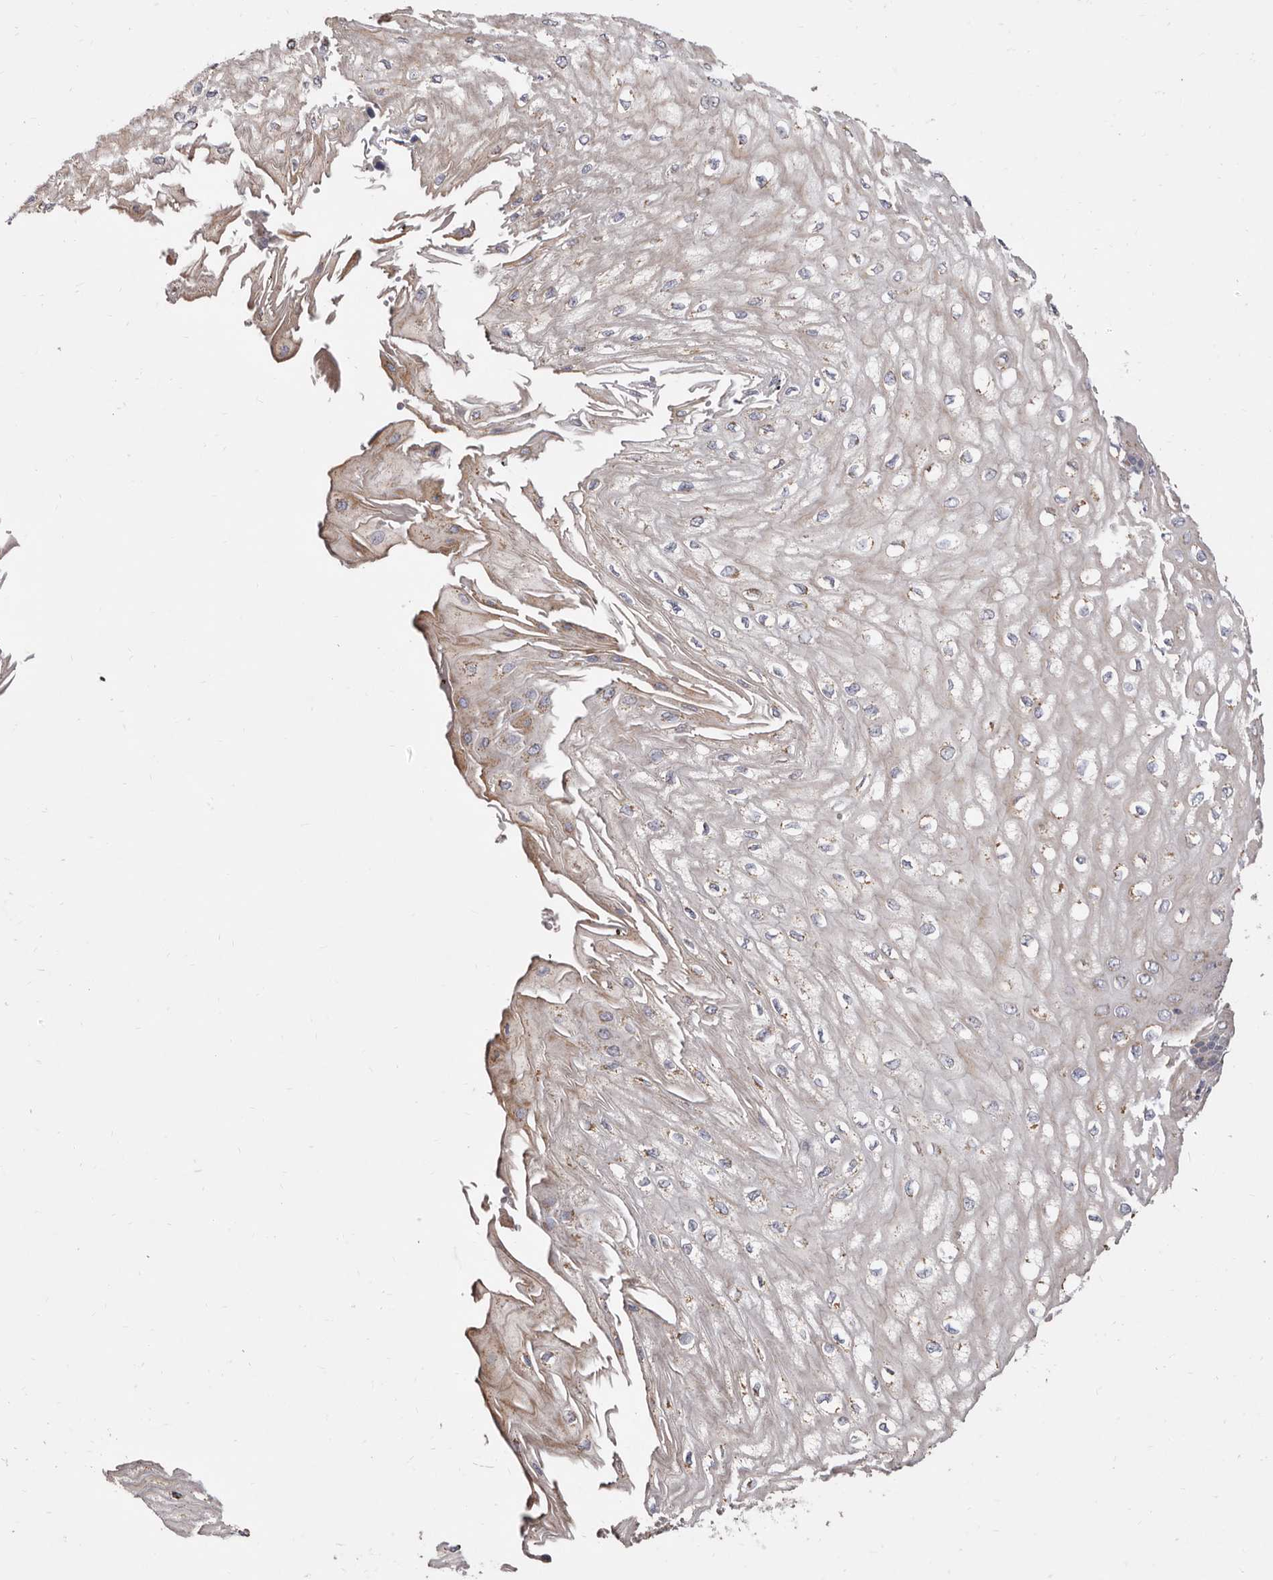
{"staining": {"intensity": "weak", "quantity": "25%-75%", "location": "cytoplasmic/membranous"}, "tissue": "esophagus", "cell_type": "Squamous epithelial cells", "image_type": "normal", "snomed": [{"axis": "morphology", "description": "Normal tissue, NOS"}, {"axis": "topography", "description": "Esophagus"}], "caption": "The immunohistochemical stain highlights weak cytoplasmic/membranous positivity in squamous epithelial cells of benign esophagus.", "gene": "CYP2E1", "patient": {"sex": "male", "age": 60}}